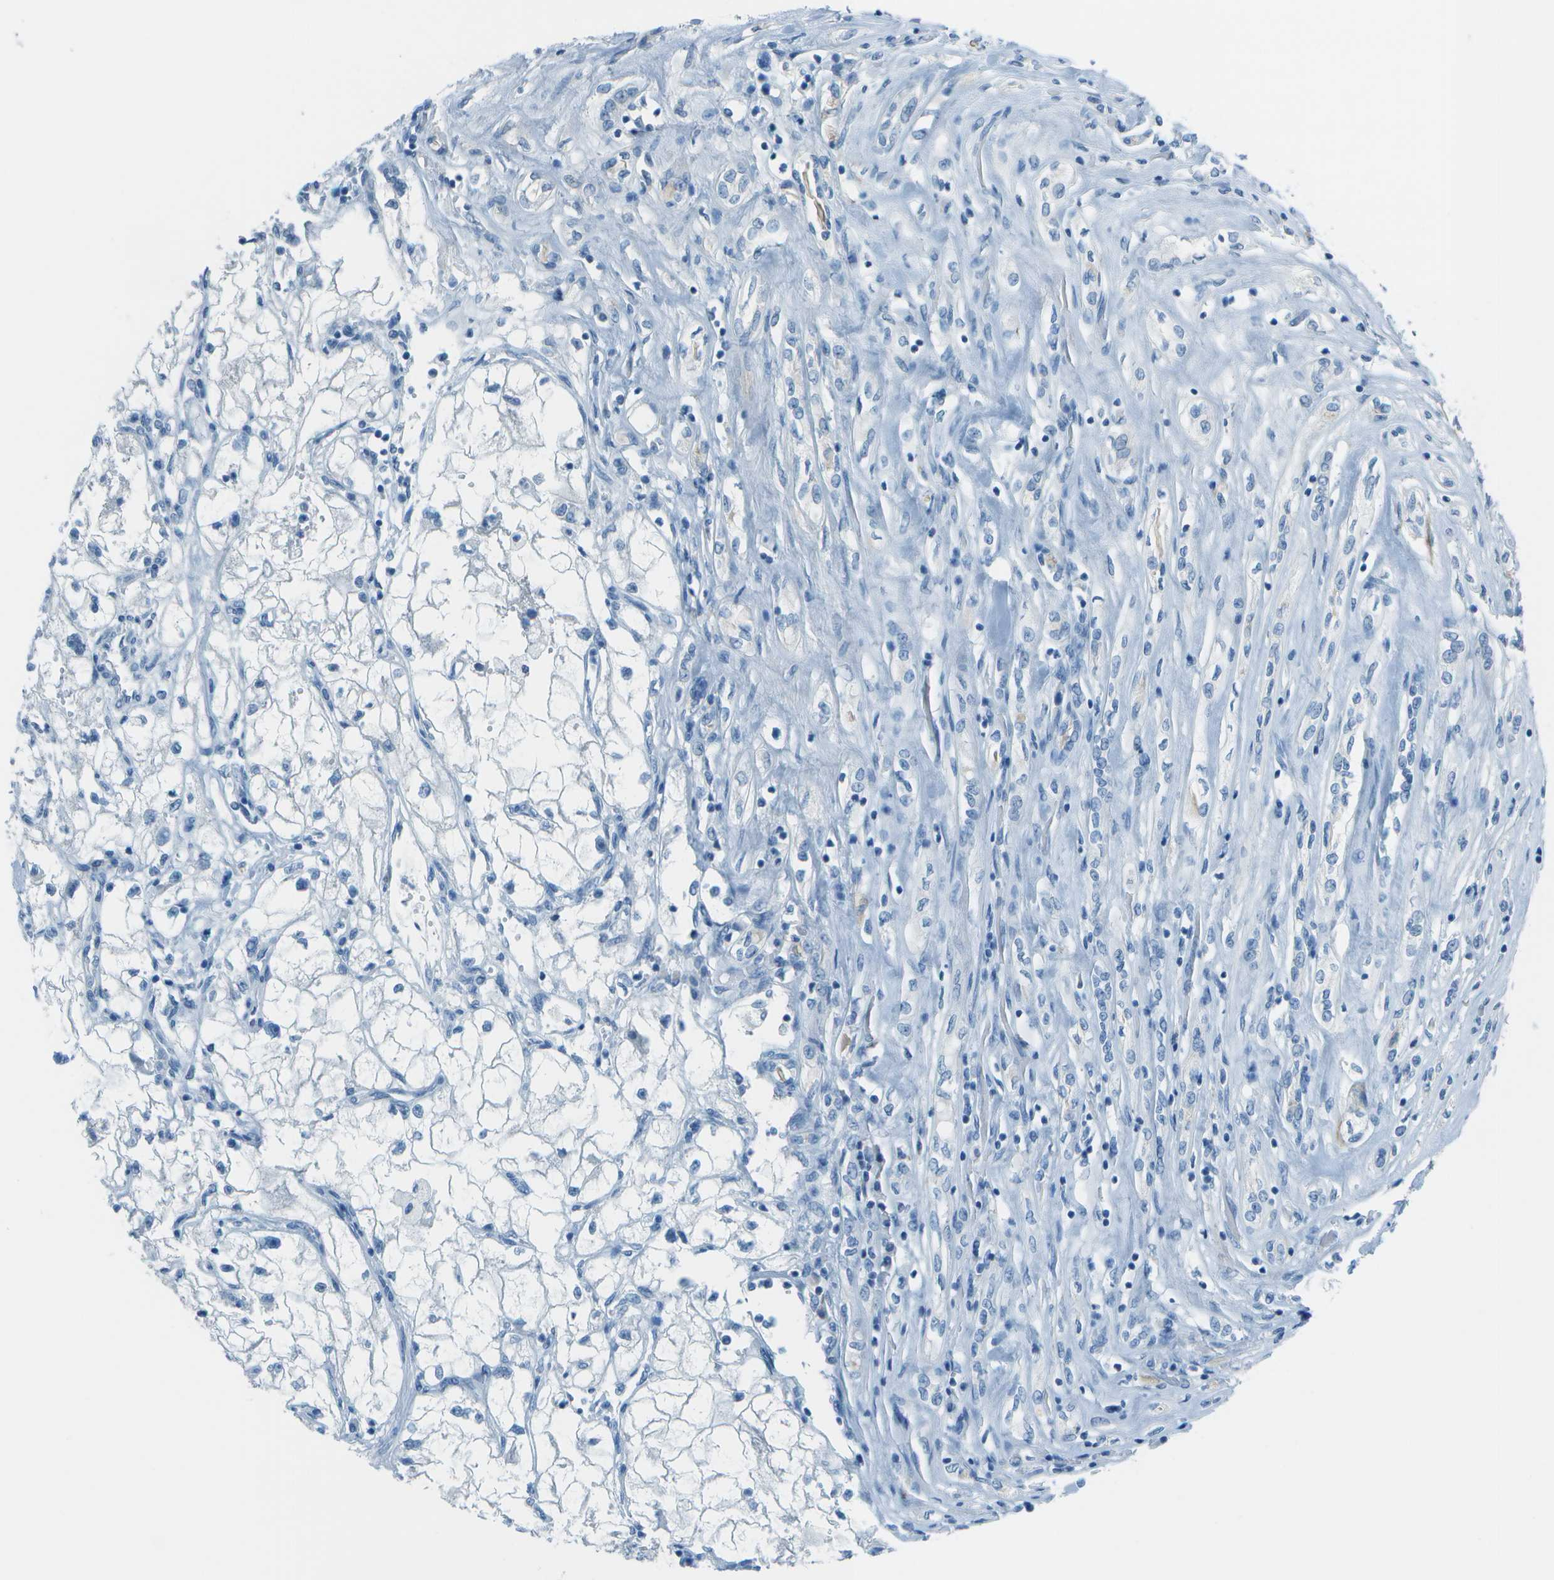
{"staining": {"intensity": "negative", "quantity": "none", "location": "none"}, "tissue": "renal cancer", "cell_type": "Tumor cells", "image_type": "cancer", "snomed": [{"axis": "morphology", "description": "Adenocarcinoma, NOS"}, {"axis": "topography", "description": "Kidney"}], "caption": "Photomicrograph shows no protein expression in tumor cells of adenocarcinoma (renal) tissue.", "gene": "FGF1", "patient": {"sex": "female", "age": 70}}